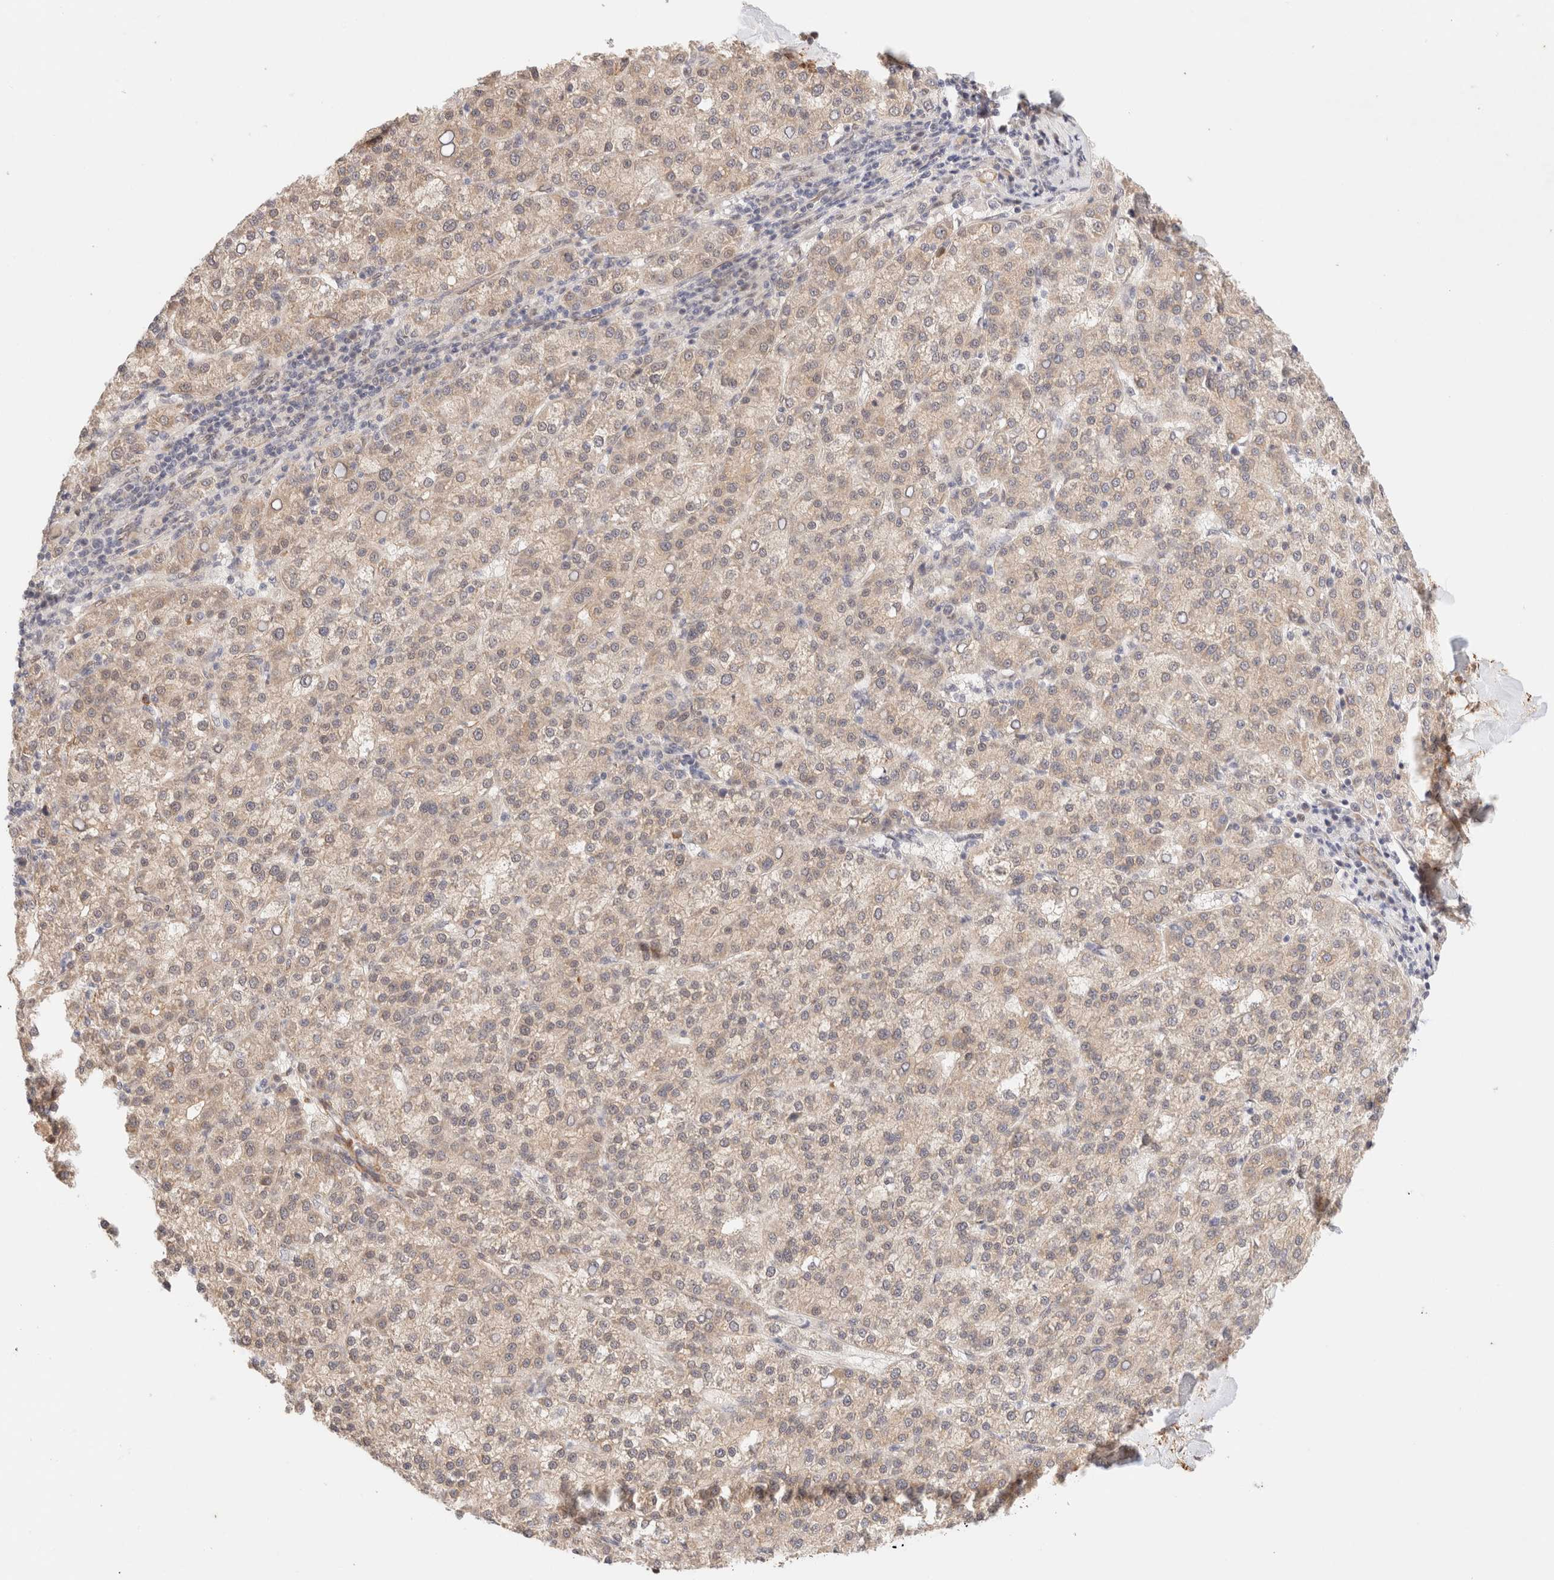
{"staining": {"intensity": "weak", "quantity": ">75%", "location": "cytoplasmic/membranous"}, "tissue": "liver cancer", "cell_type": "Tumor cells", "image_type": "cancer", "snomed": [{"axis": "morphology", "description": "Carcinoma, Hepatocellular, NOS"}, {"axis": "topography", "description": "Liver"}], "caption": "Immunohistochemical staining of hepatocellular carcinoma (liver) reveals weak cytoplasmic/membranous protein staining in about >75% of tumor cells. (brown staining indicates protein expression, while blue staining denotes nuclei).", "gene": "BRPF3", "patient": {"sex": "female", "age": 58}}